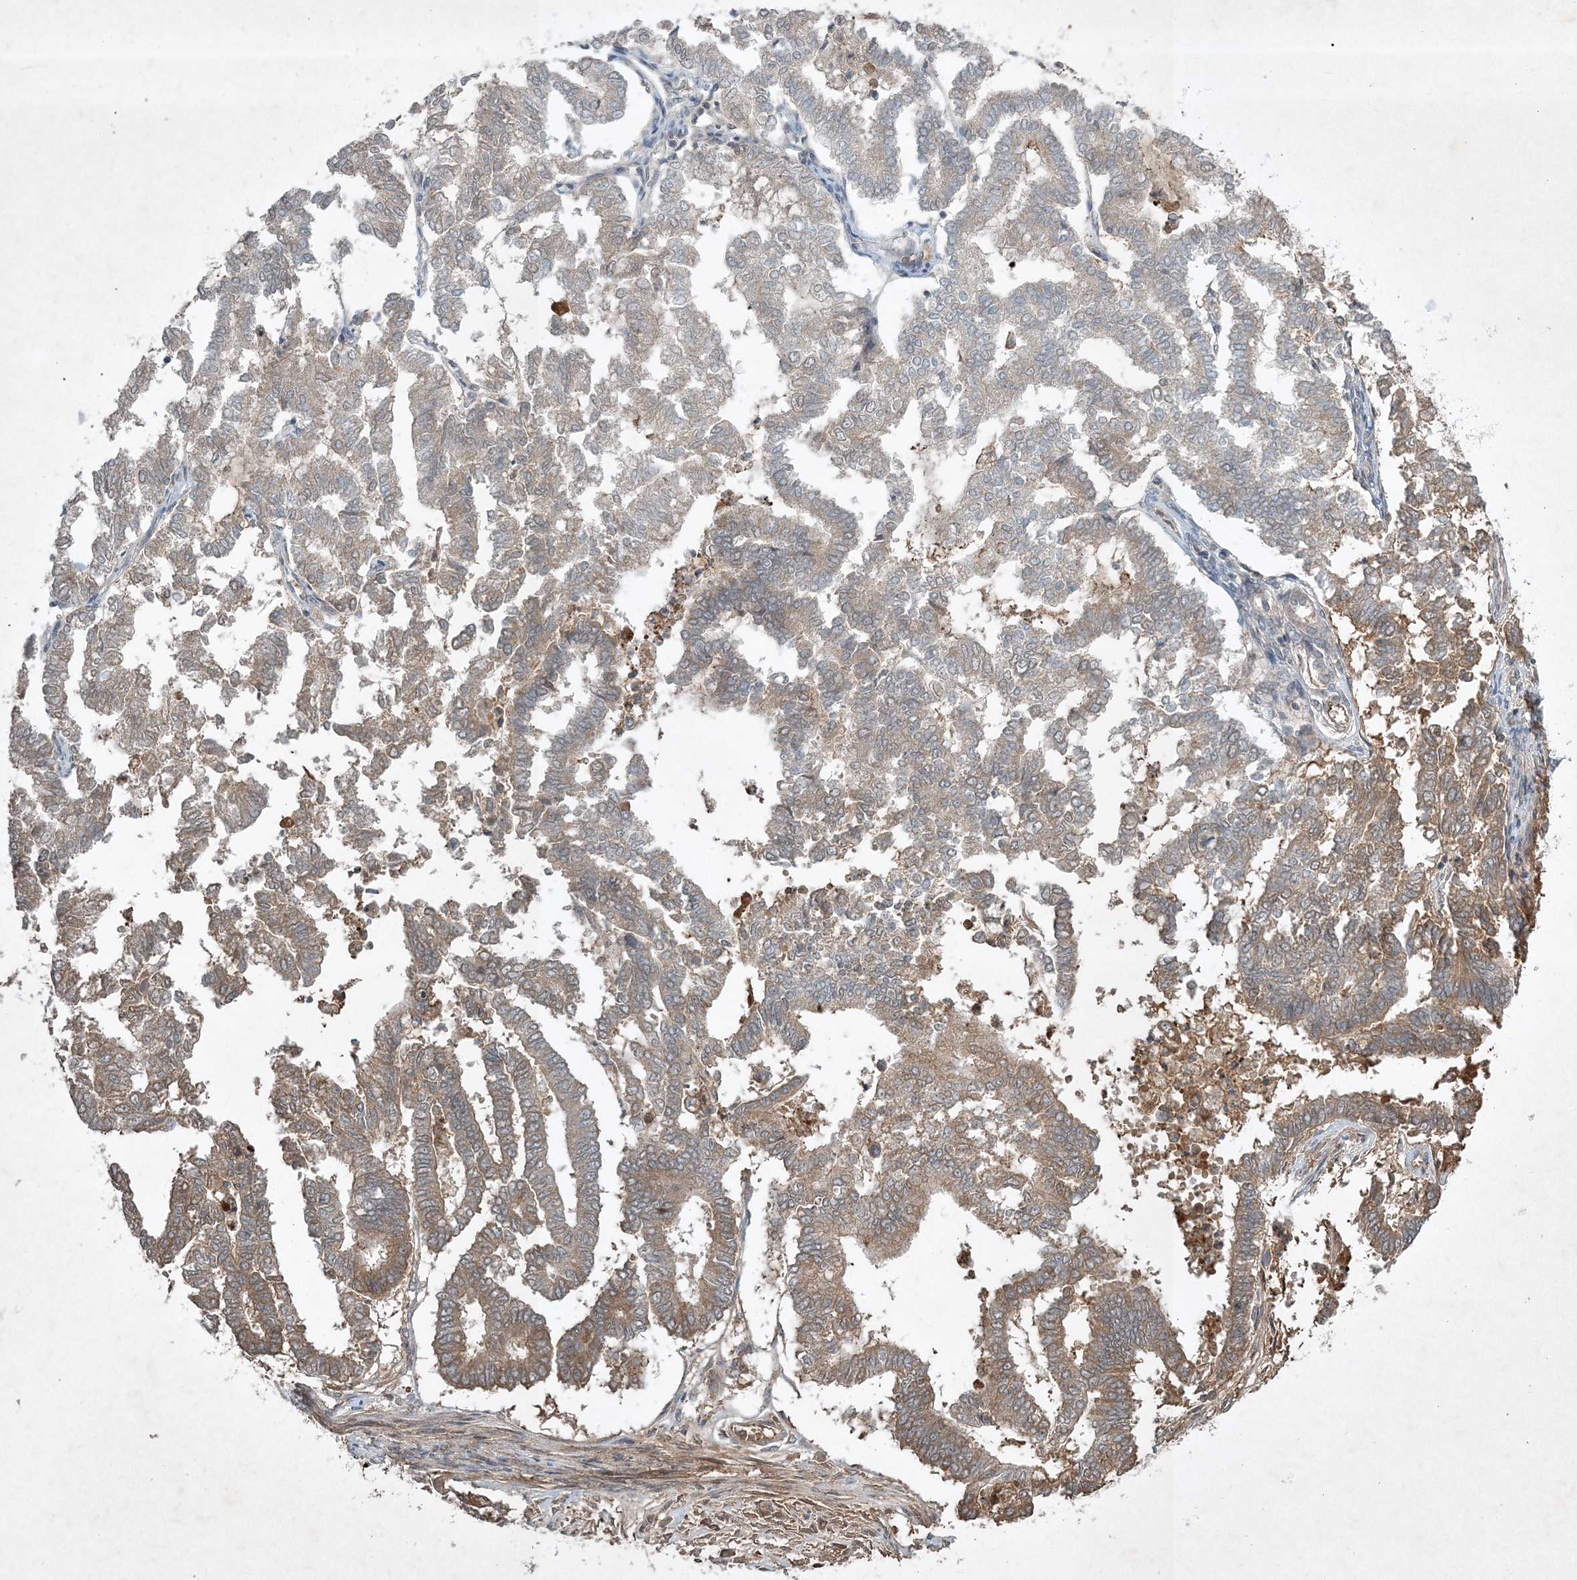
{"staining": {"intensity": "moderate", "quantity": "<25%", "location": "cytoplasmic/membranous"}, "tissue": "endometrial cancer", "cell_type": "Tumor cells", "image_type": "cancer", "snomed": [{"axis": "morphology", "description": "Necrosis, NOS"}, {"axis": "morphology", "description": "Adenocarcinoma, NOS"}, {"axis": "topography", "description": "Endometrium"}], "caption": "Human endometrial cancer stained for a protein (brown) exhibits moderate cytoplasmic/membranous positive expression in approximately <25% of tumor cells.", "gene": "TNFAIP6", "patient": {"sex": "female", "age": 79}}